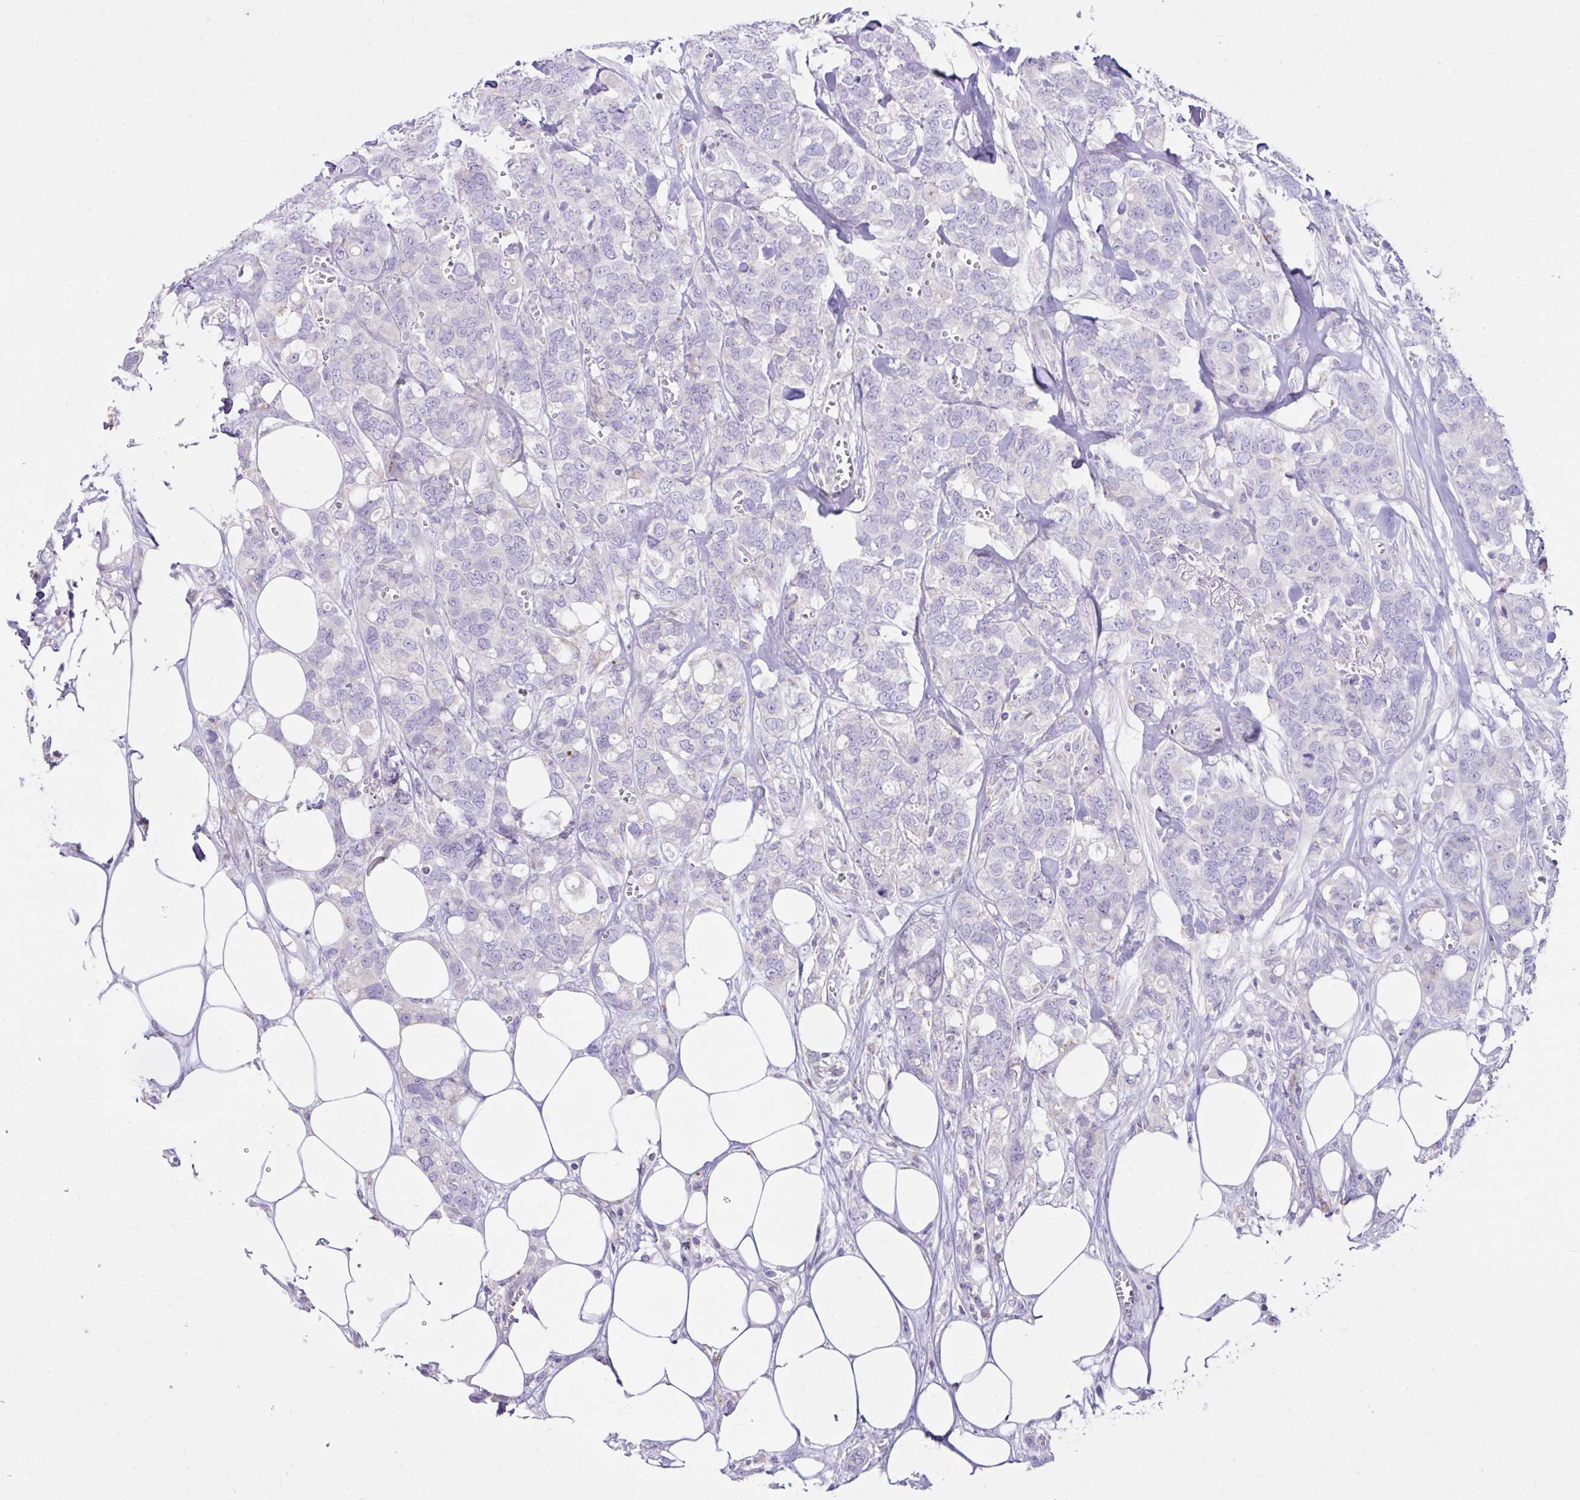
{"staining": {"intensity": "negative", "quantity": "none", "location": "none"}, "tissue": "breast cancer", "cell_type": "Tumor cells", "image_type": "cancer", "snomed": [{"axis": "morphology", "description": "Lobular carcinoma"}, {"axis": "topography", "description": "Breast"}], "caption": "The image reveals no staining of tumor cells in lobular carcinoma (breast).", "gene": "D2HGDH", "patient": {"sex": "female", "age": 91}}